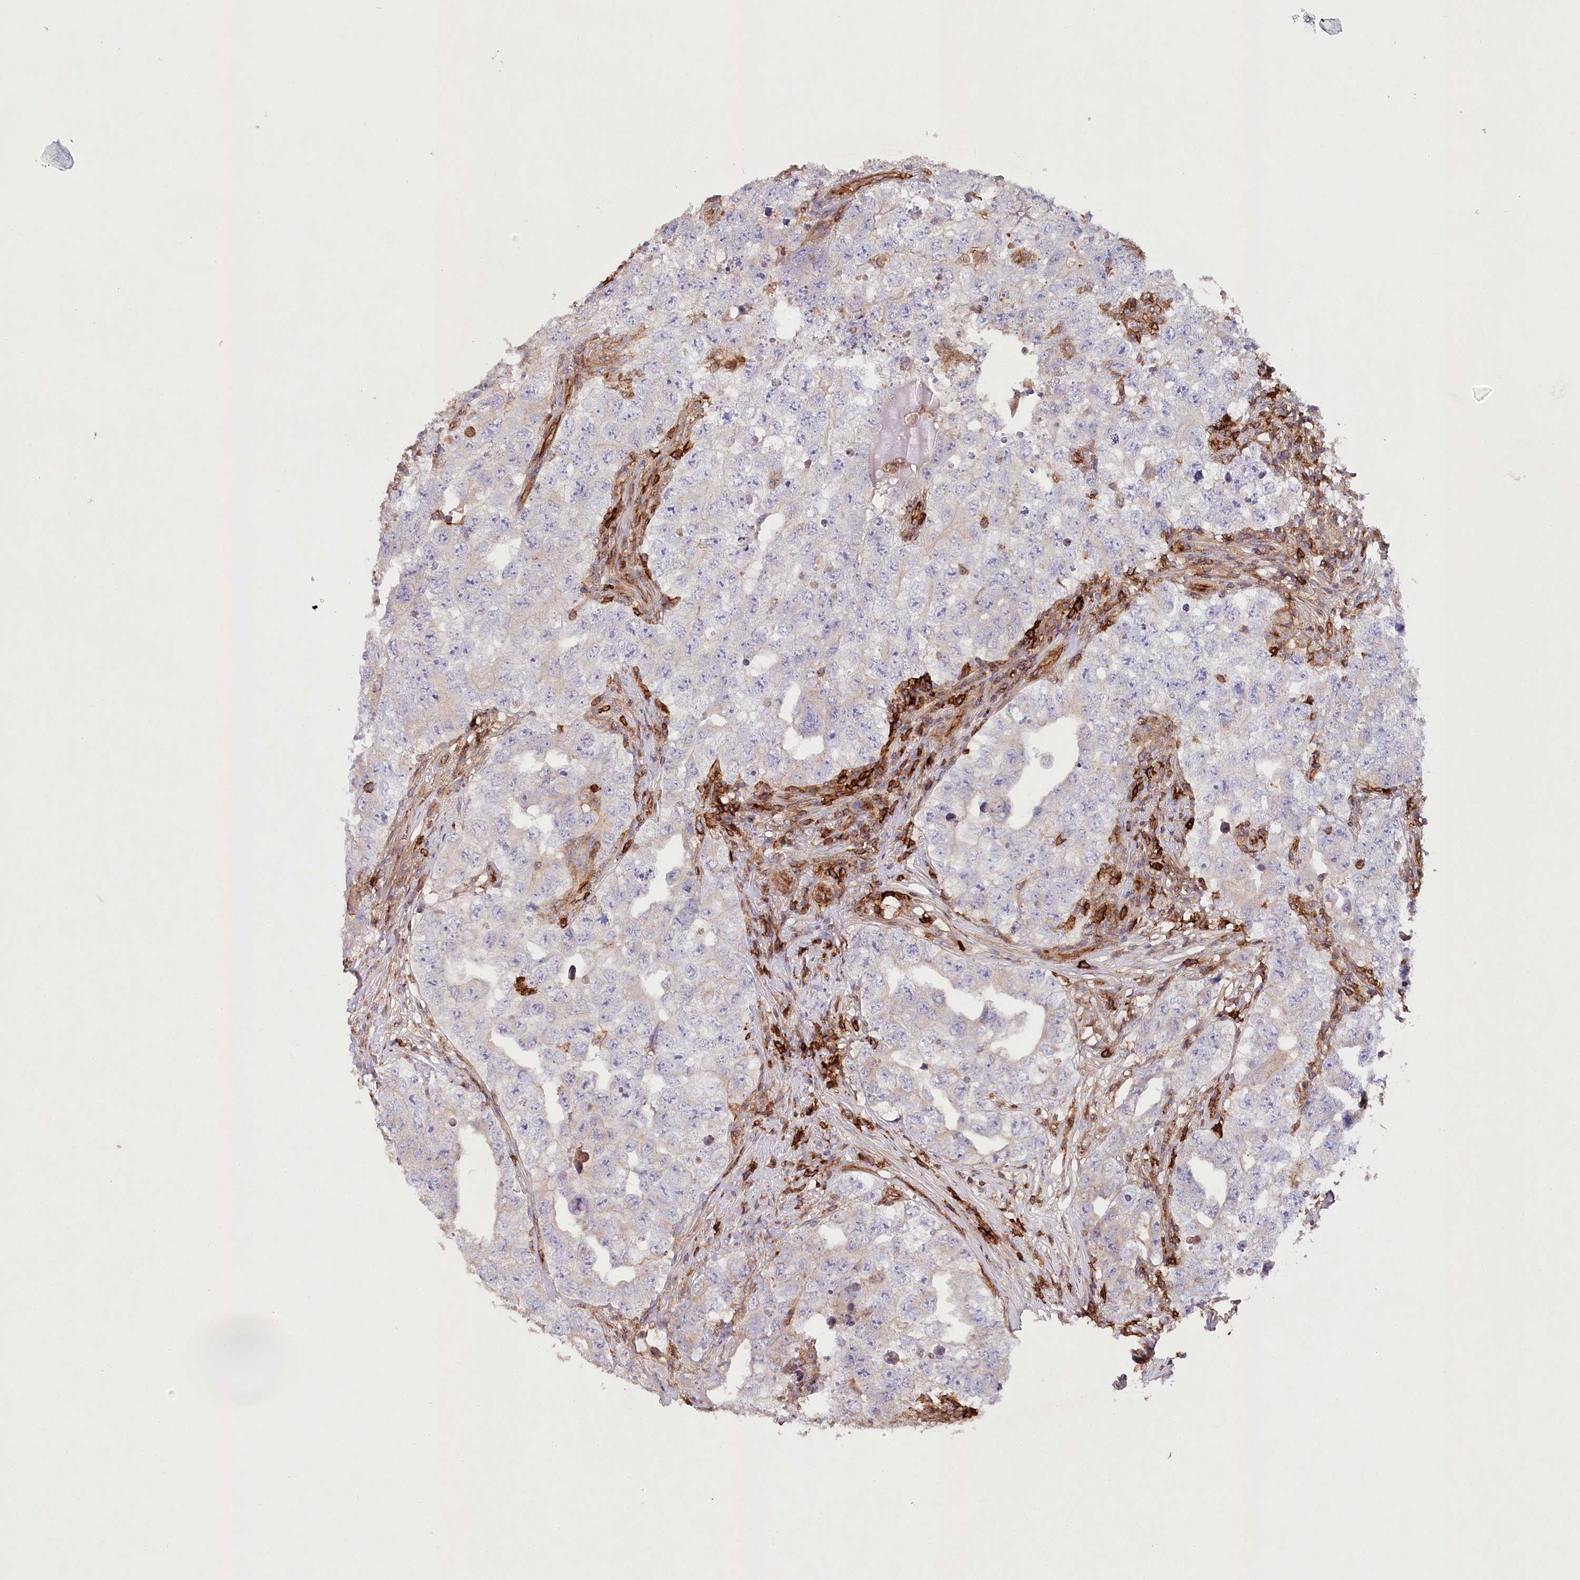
{"staining": {"intensity": "negative", "quantity": "none", "location": "none"}, "tissue": "testis cancer", "cell_type": "Tumor cells", "image_type": "cancer", "snomed": [{"axis": "morphology", "description": "Seminoma, NOS"}, {"axis": "morphology", "description": "Carcinoma, Embryonal, NOS"}, {"axis": "topography", "description": "Testis"}], "caption": "The micrograph exhibits no staining of tumor cells in testis seminoma. (DAB (3,3'-diaminobenzidine) immunohistochemistry (IHC) with hematoxylin counter stain).", "gene": "RBP5", "patient": {"sex": "male", "age": 43}}